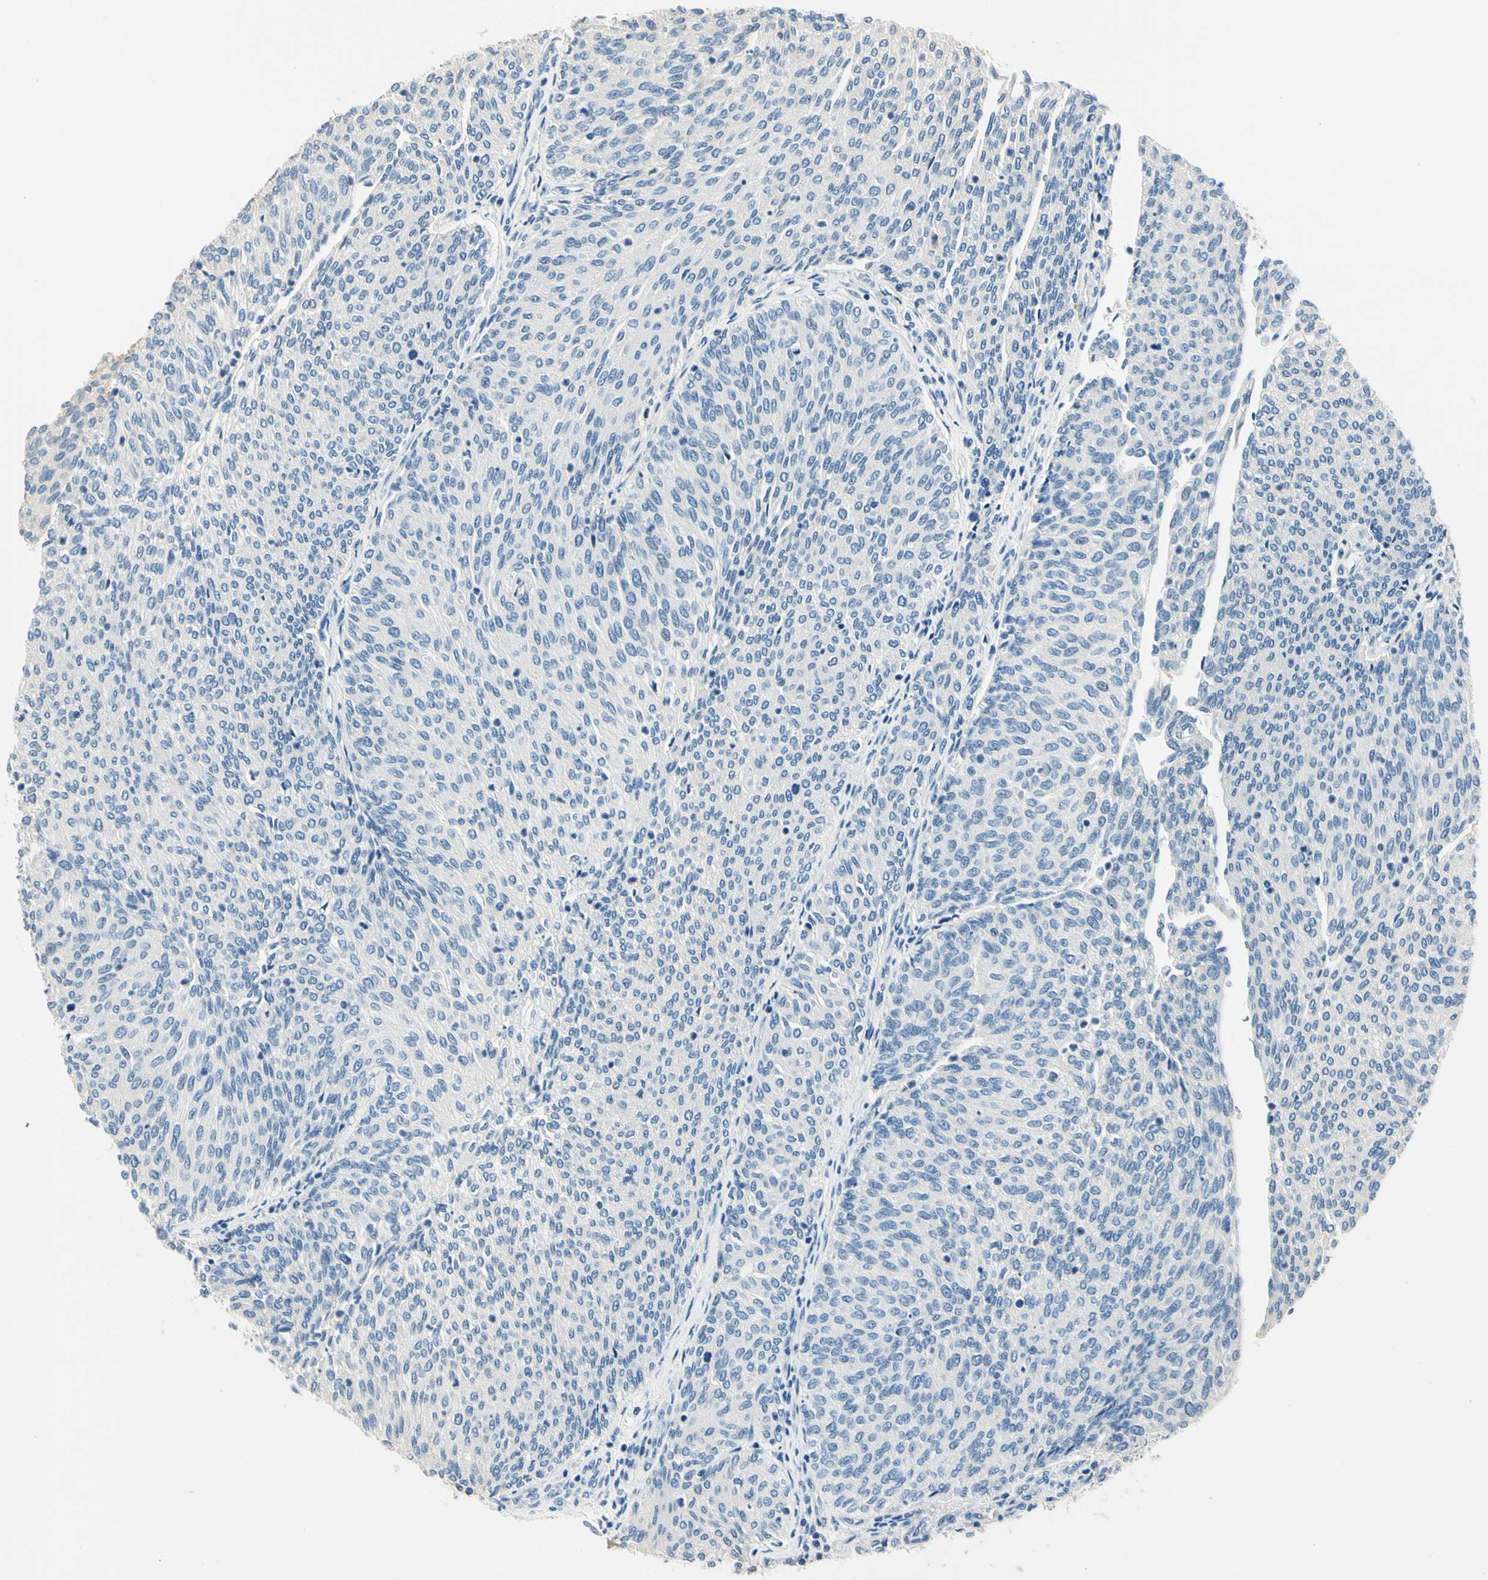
{"staining": {"intensity": "negative", "quantity": "none", "location": "none"}, "tissue": "urothelial cancer", "cell_type": "Tumor cells", "image_type": "cancer", "snomed": [{"axis": "morphology", "description": "Urothelial carcinoma, Low grade"}, {"axis": "topography", "description": "Urinary bladder"}], "caption": "Tumor cells are negative for protein expression in human urothelial cancer.", "gene": "TGFBR3", "patient": {"sex": "female", "age": 79}}